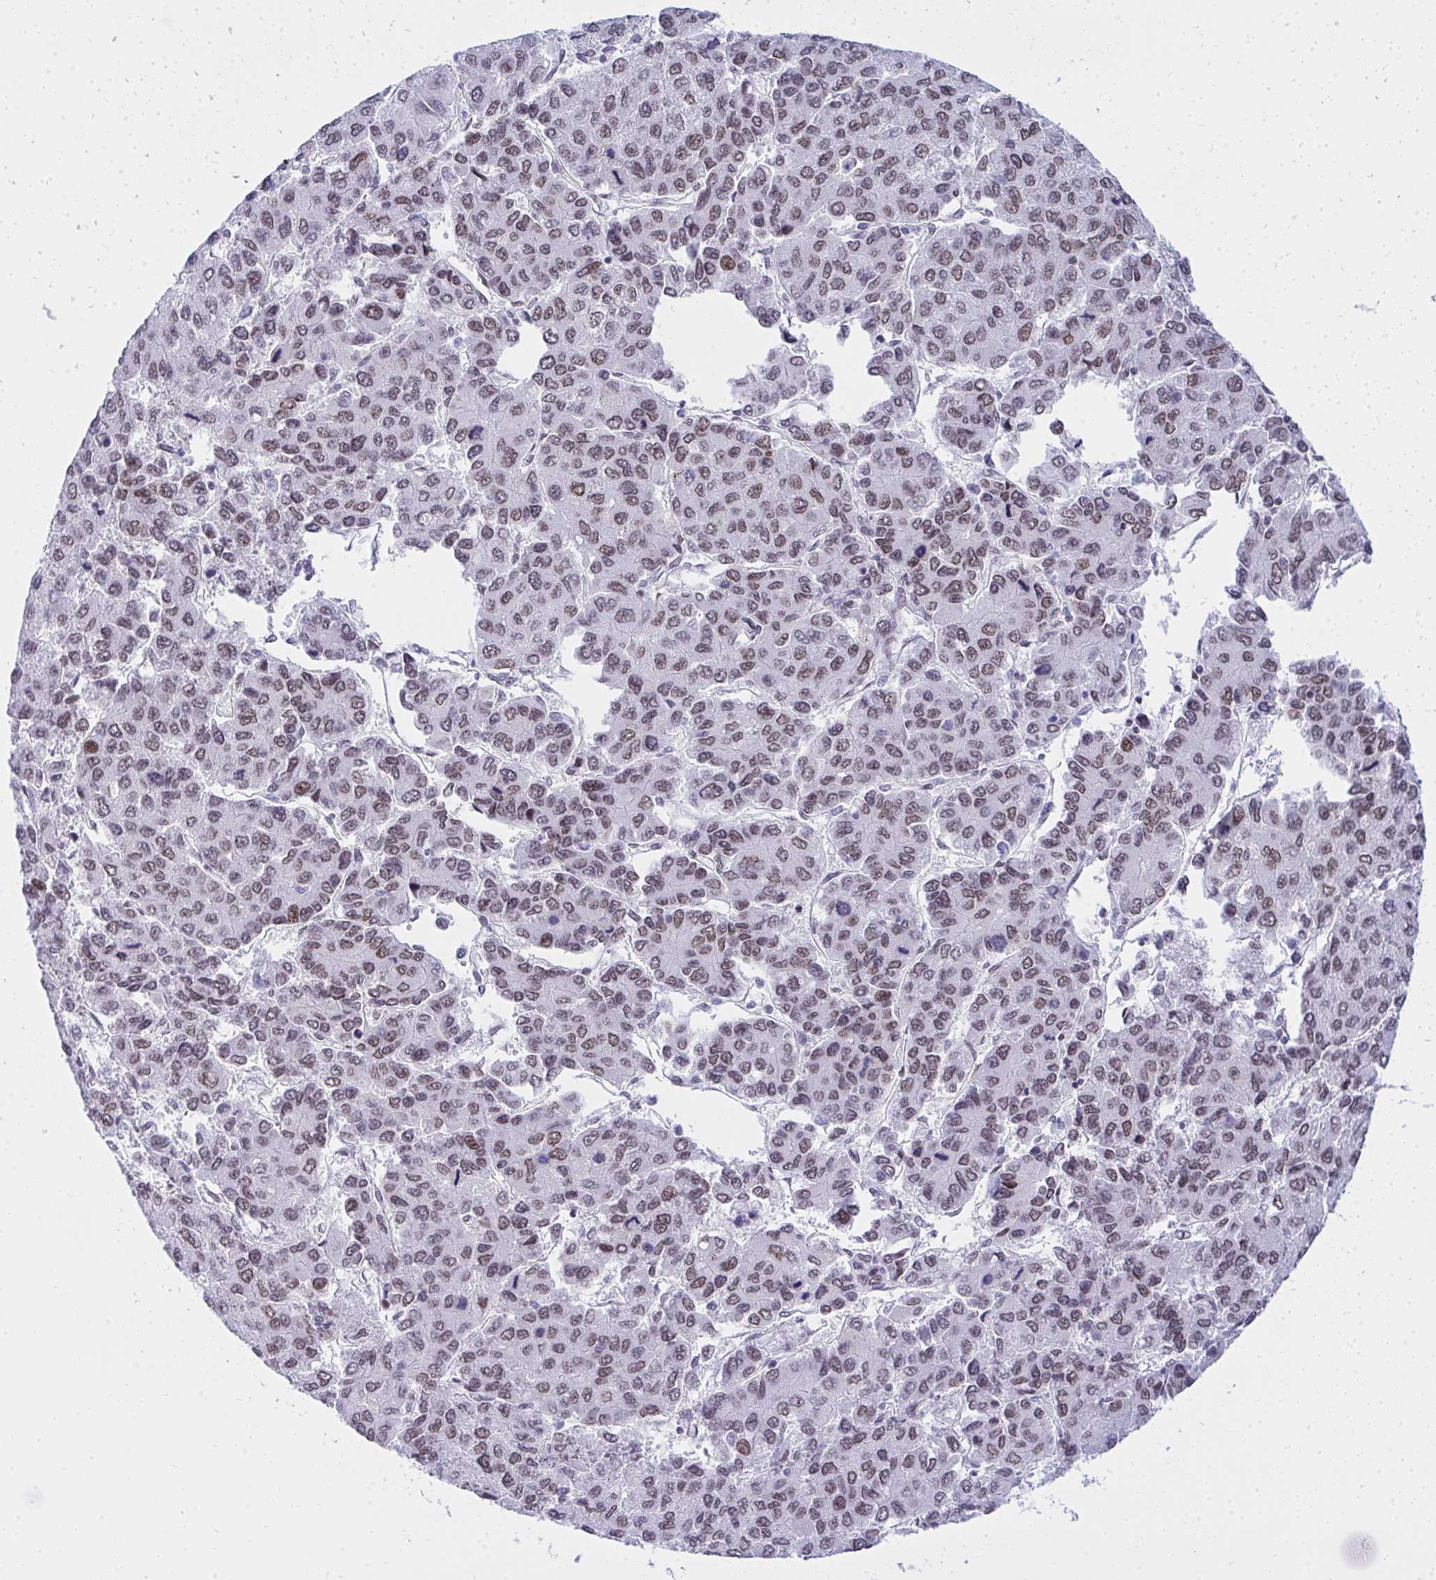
{"staining": {"intensity": "moderate", "quantity": ">75%", "location": "nuclear"}, "tissue": "liver cancer", "cell_type": "Tumor cells", "image_type": "cancer", "snomed": [{"axis": "morphology", "description": "Carcinoma, Hepatocellular, NOS"}, {"axis": "topography", "description": "Liver"}], "caption": "Liver cancer stained with a protein marker reveals moderate staining in tumor cells.", "gene": "GLDN", "patient": {"sex": "female", "age": 66}}